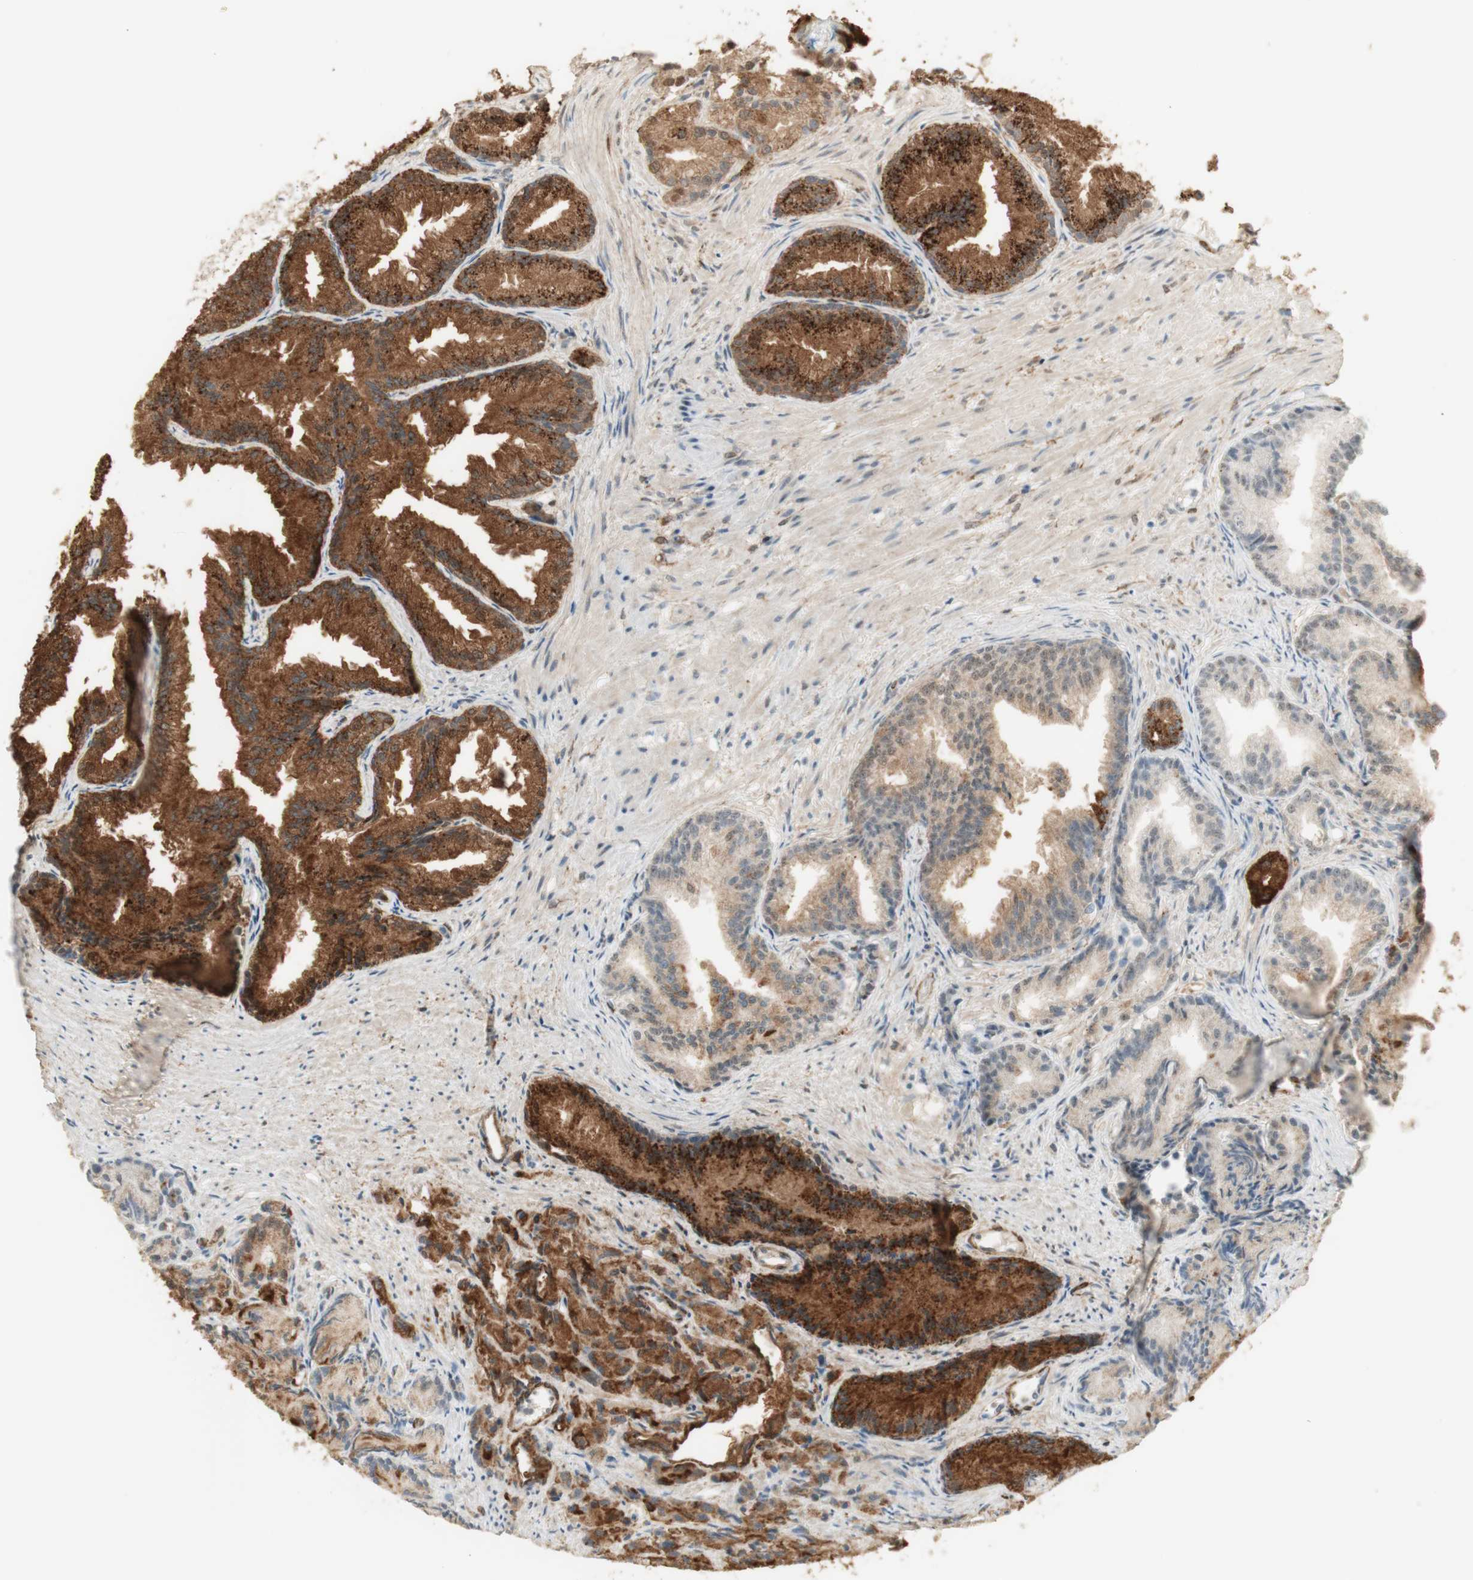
{"staining": {"intensity": "weak", "quantity": ">75%", "location": "cytoplasmic/membranous"}, "tissue": "prostate cancer", "cell_type": "Tumor cells", "image_type": "cancer", "snomed": [{"axis": "morphology", "description": "Adenocarcinoma, Low grade"}, {"axis": "topography", "description": "Prostate"}], "caption": "Immunohistochemical staining of prostate adenocarcinoma (low-grade) exhibits weak cytoplasmic/membranous protein expression in approximately >75% of tumor cells.", "gene": "MUC3A", "patient": {"sex": "male", "age": 72}}